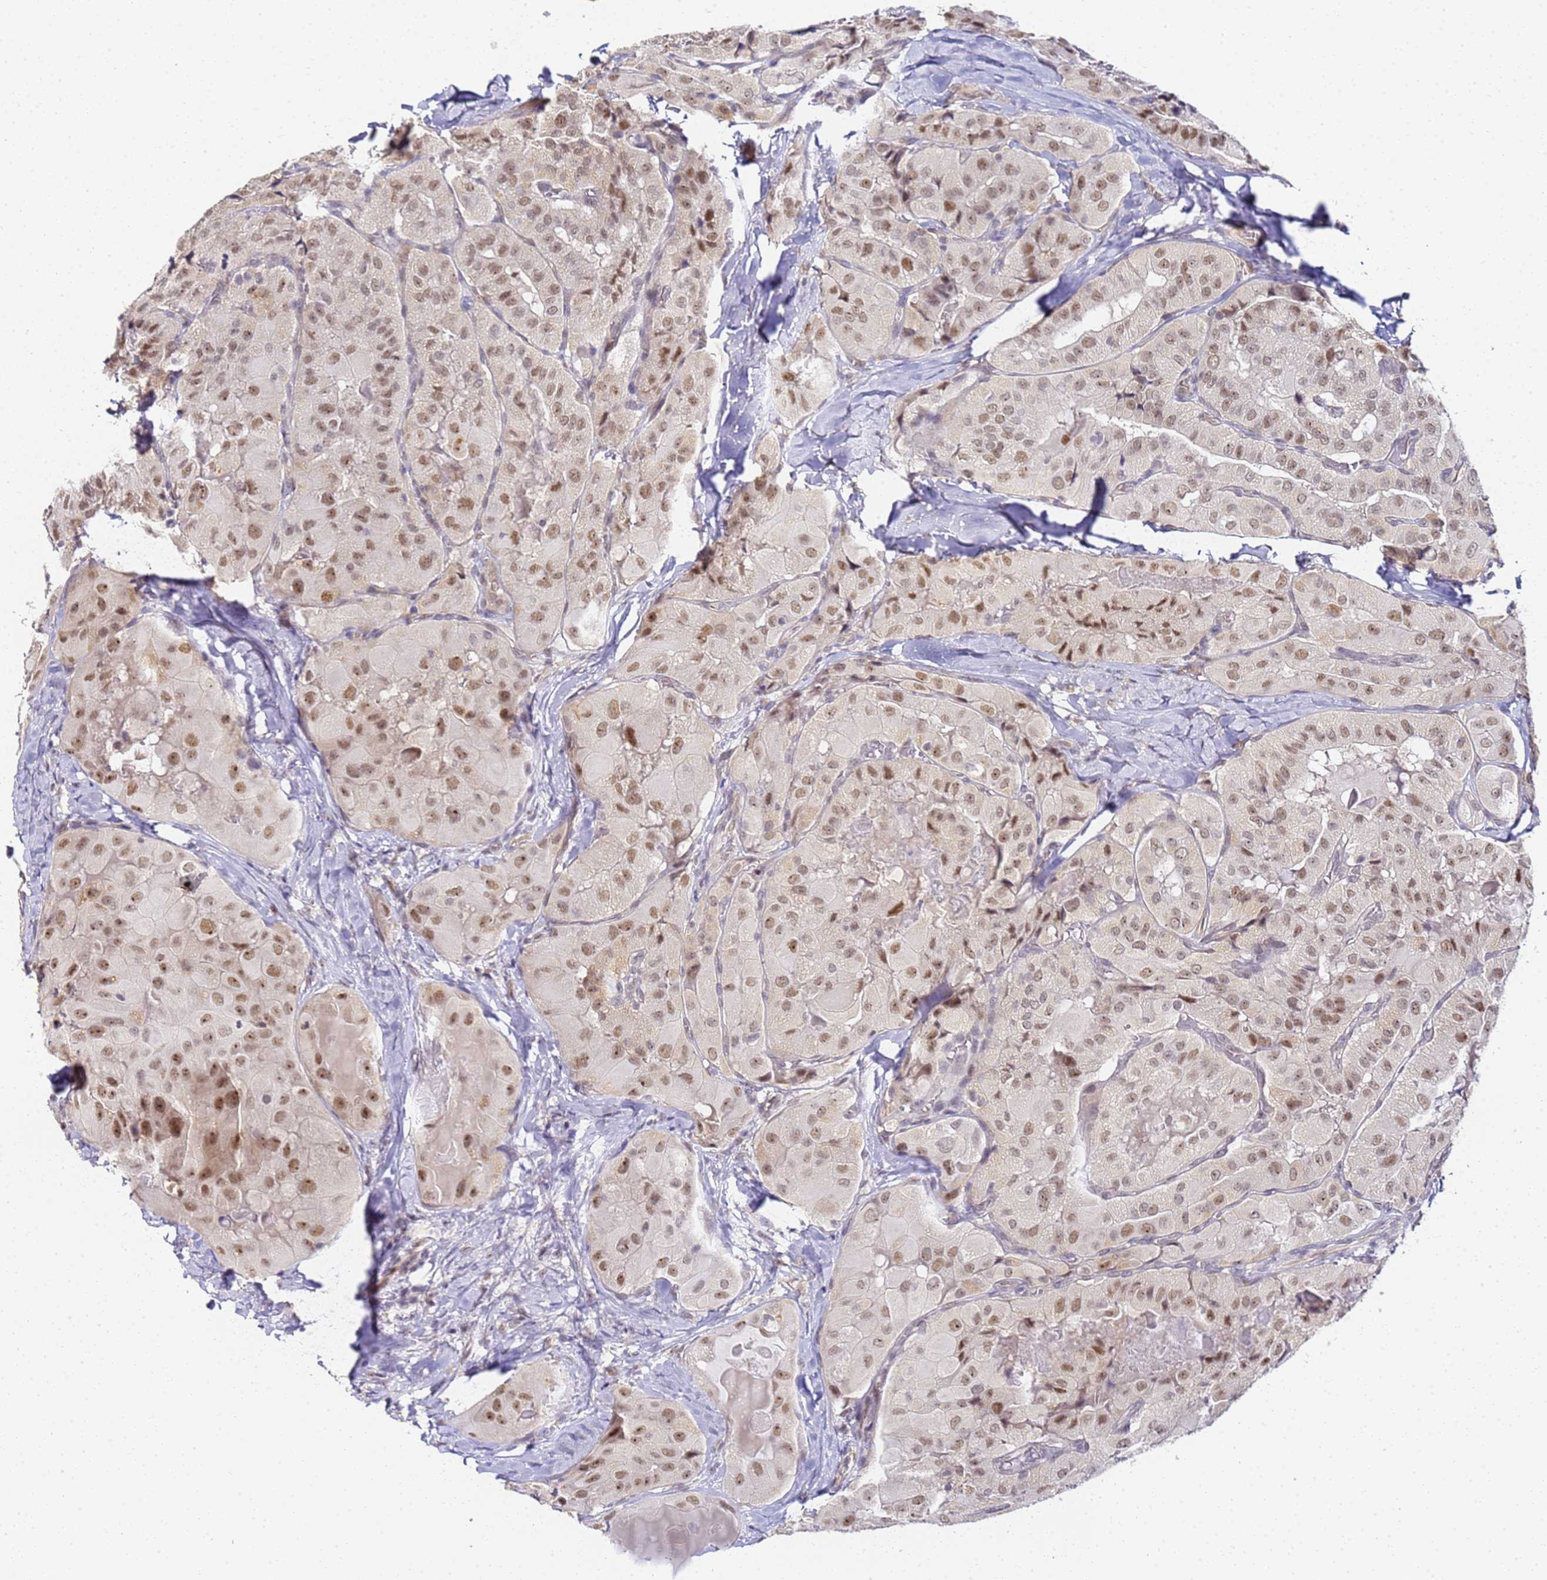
{"staining": {"intensity": "moderate", "quantity": ">75%", "location": "nuclear"}, "tissue": "thyroid cancer", "cell_type": "Tumor cells", "image_type": "cancer", "snomed": [{"axis": "morphology", "description": "Normal tissue, NOS"}, {"axis": "morphology", "description": "Papillary adenocarcinoma, NOS"}, {"axis": "topography", "description": "Thyroid gland"}], "caption": "DAB (3,3'-diaminobenzidine) immunohistochemical staining of thyroid papillary adenocarcinoma demonstrates moderate nuclear protein staining in about >75% of tumor cells.", "gene": "LSM3", "patient": {"sex": "female", "age": 59}}